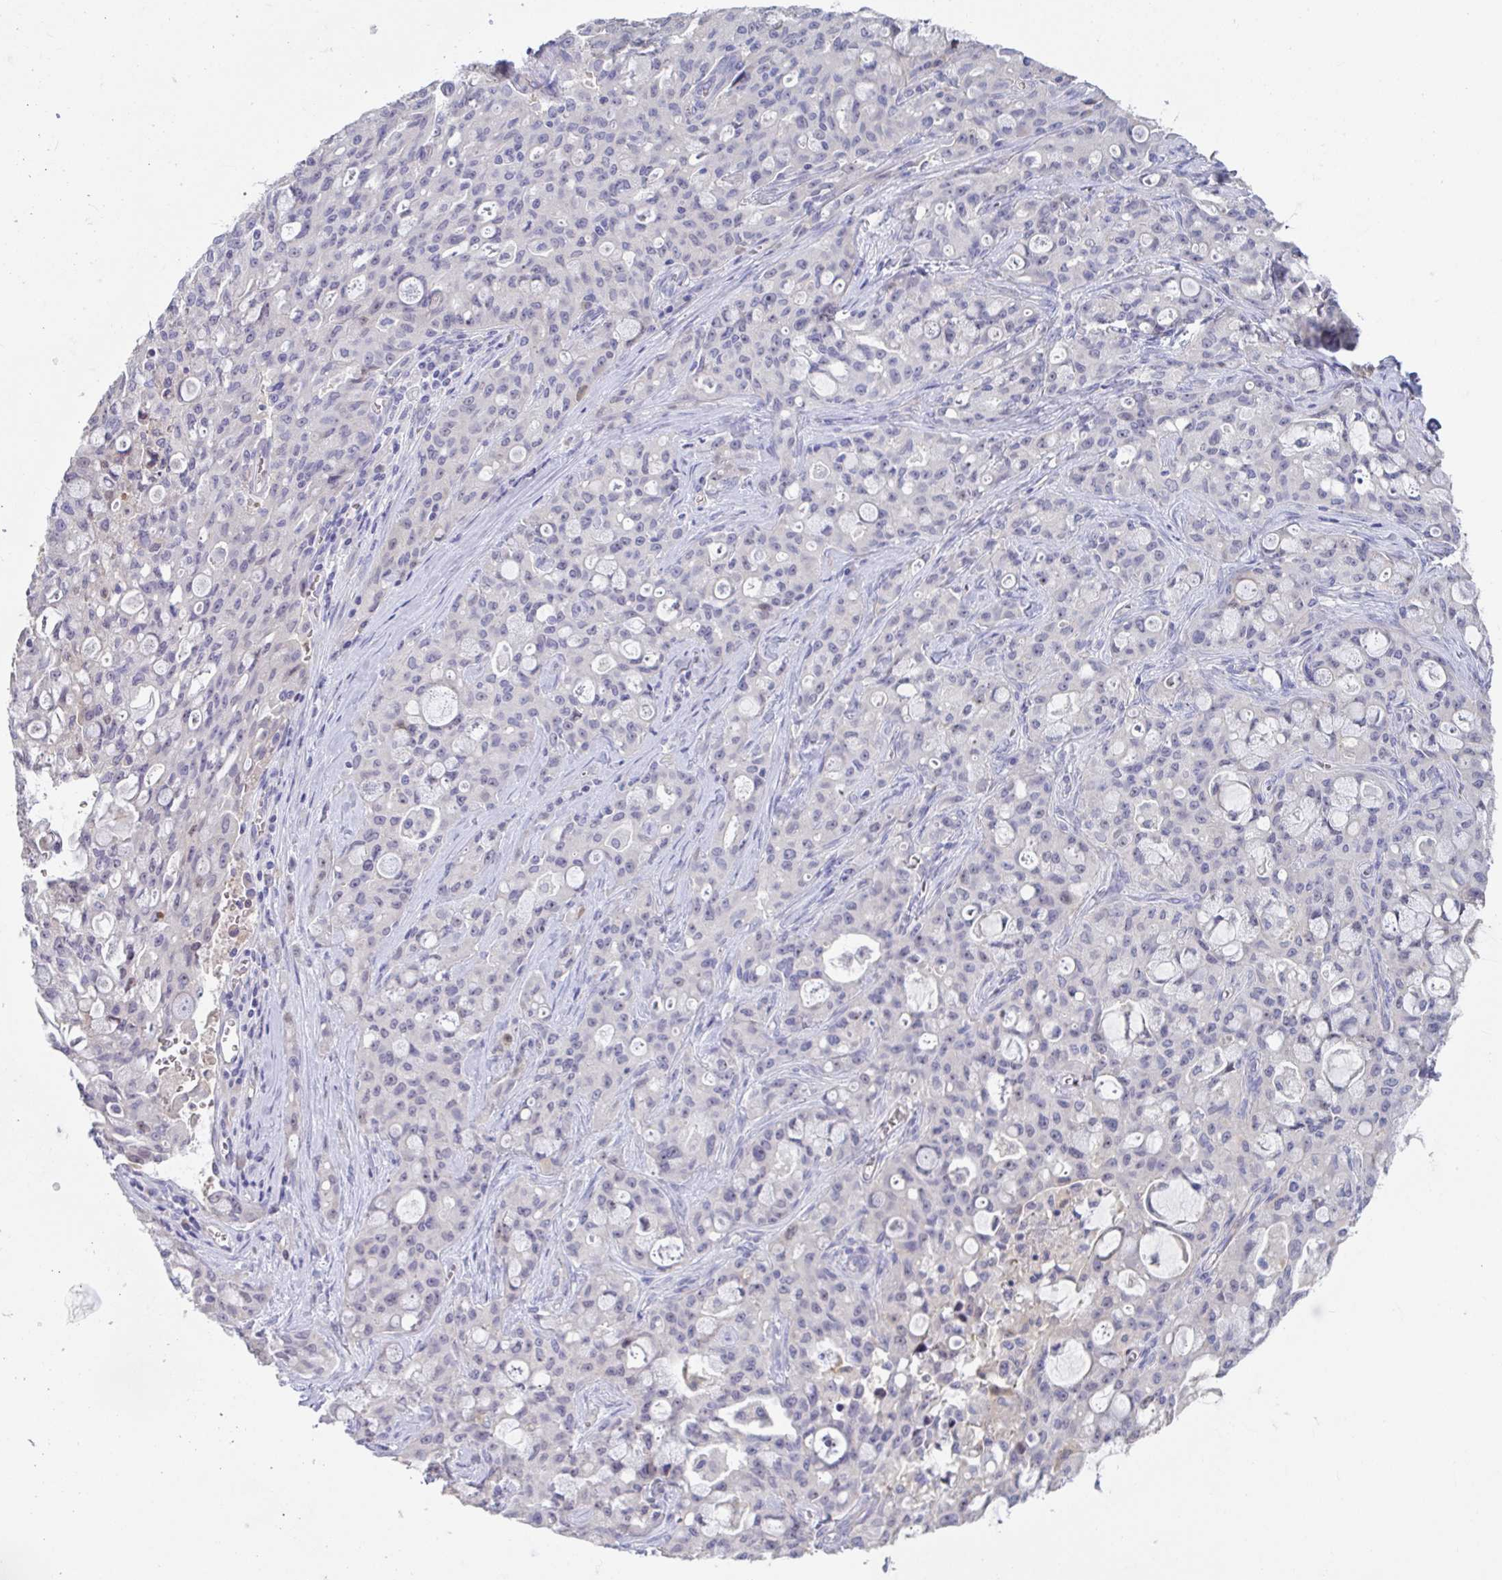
{"staining": {"intensity": "negative", "quantity": "none", "location": "none"}, "tissue": "lung cancer", "cell_type": "Tumor cells", "image_type": "cancer", "snomed": [{"axis": "morphology", "description": "Adenocarcinoma, NOS"}, {"axis": "topography", "description": "Lung"}], "caption": "Immunohistochemical staining of human lung adenocarcinoma displays no significant positivity in tumor cells.", "gene": "ANO5", "patient": {"sex": "female", "age": 44}}